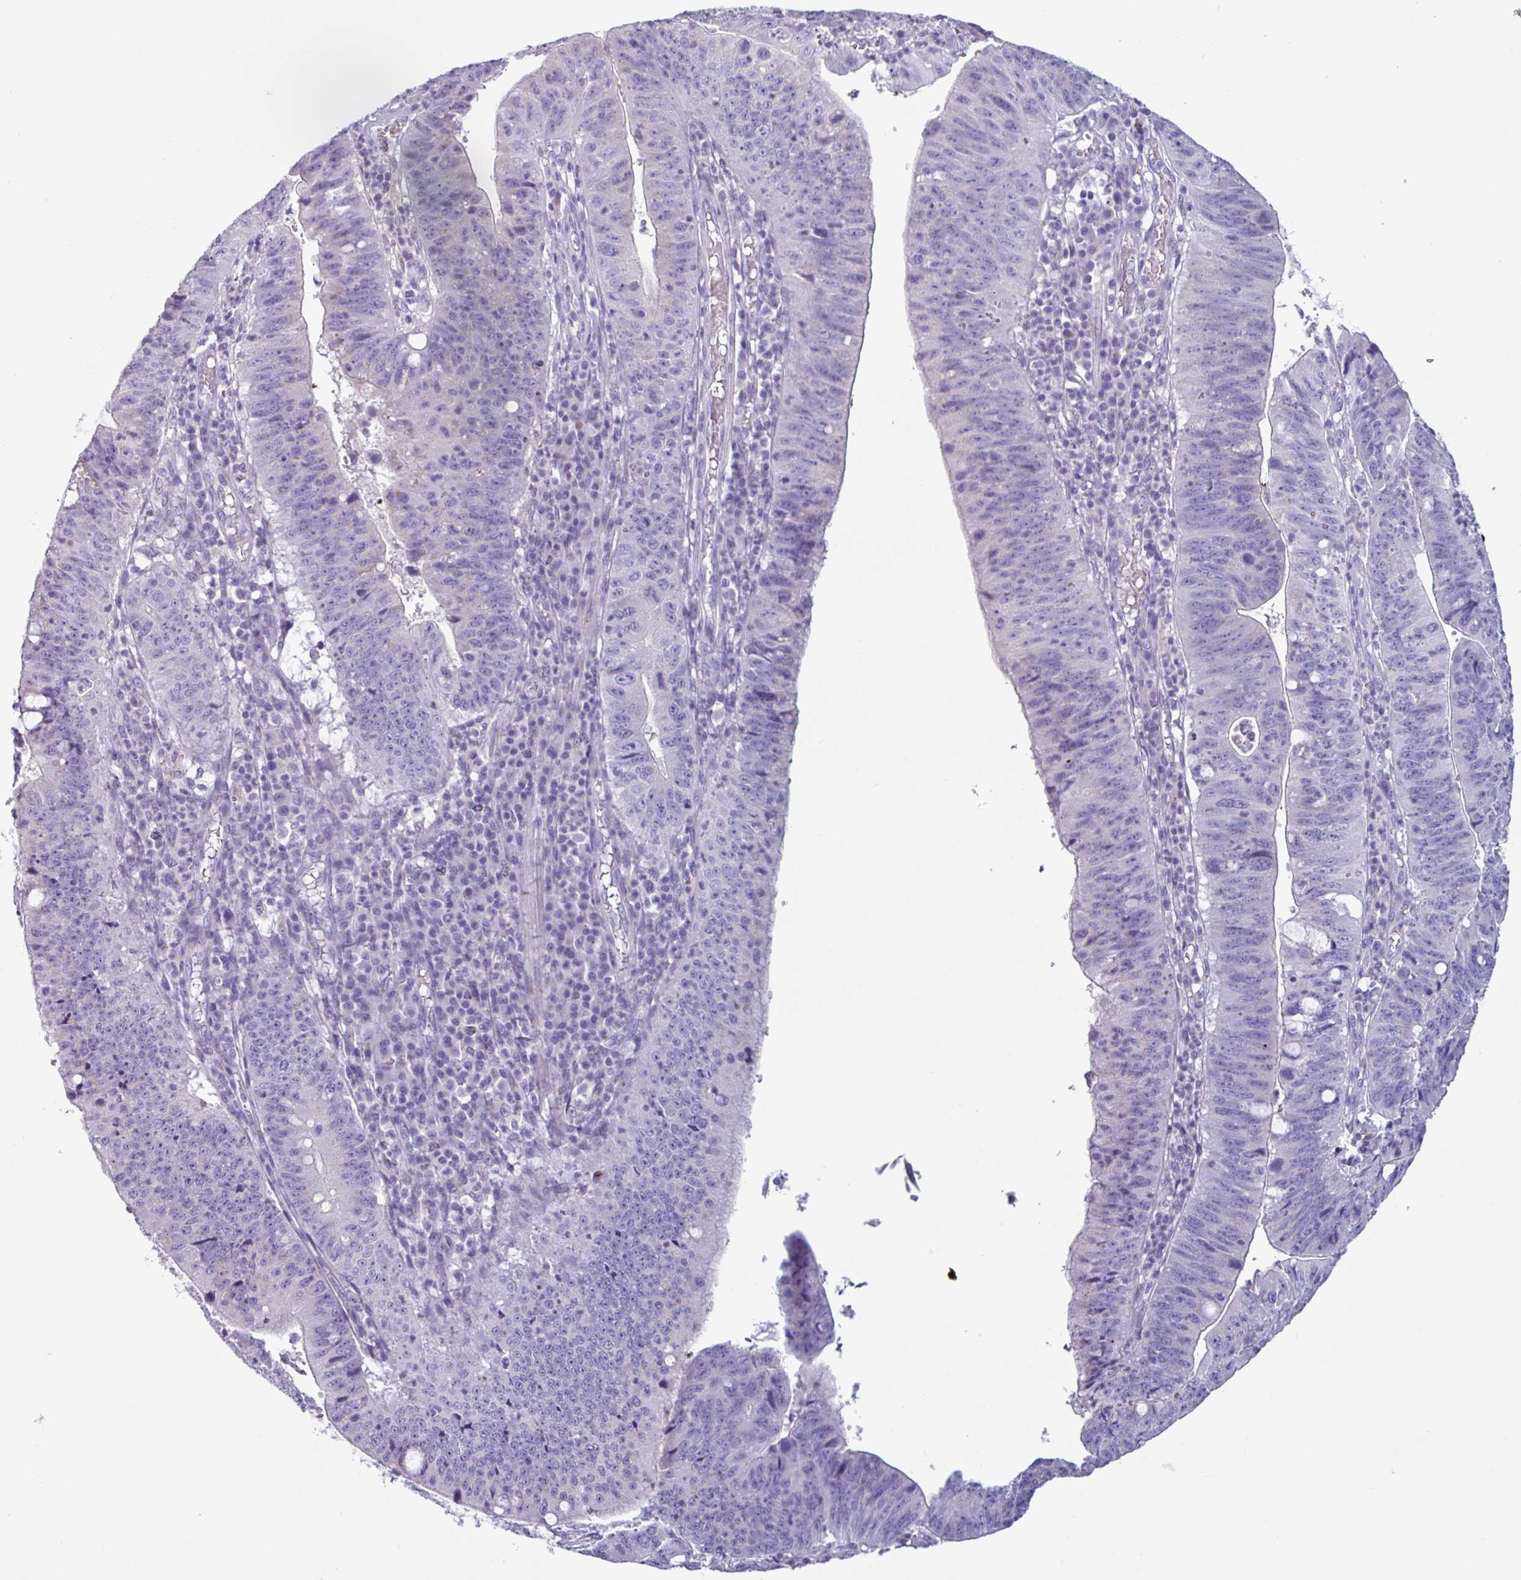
{"staining": {"intensity": "negative", "quantity": "none", "location": "none"}, "tissue": "stomach cancer", "cell_type": "Tumor cells", "image_type": "cancer", "snomed": [{"axis": "morphology", "description": "Adenocarcinoma, NOS"}, {"axis": "topography", "description": "Stomach"}], "caption": "Immunohistochemistry (IHC) micrograph of human stomach cancer stained for a protein (brown), which displays no staining in tumor cells. (Brightfield microscopy of DAB immunohistochemistry (IHC) at high magnification).", "gene": "ADGRE1", "patient": {"sex": "male", "age": 59}}